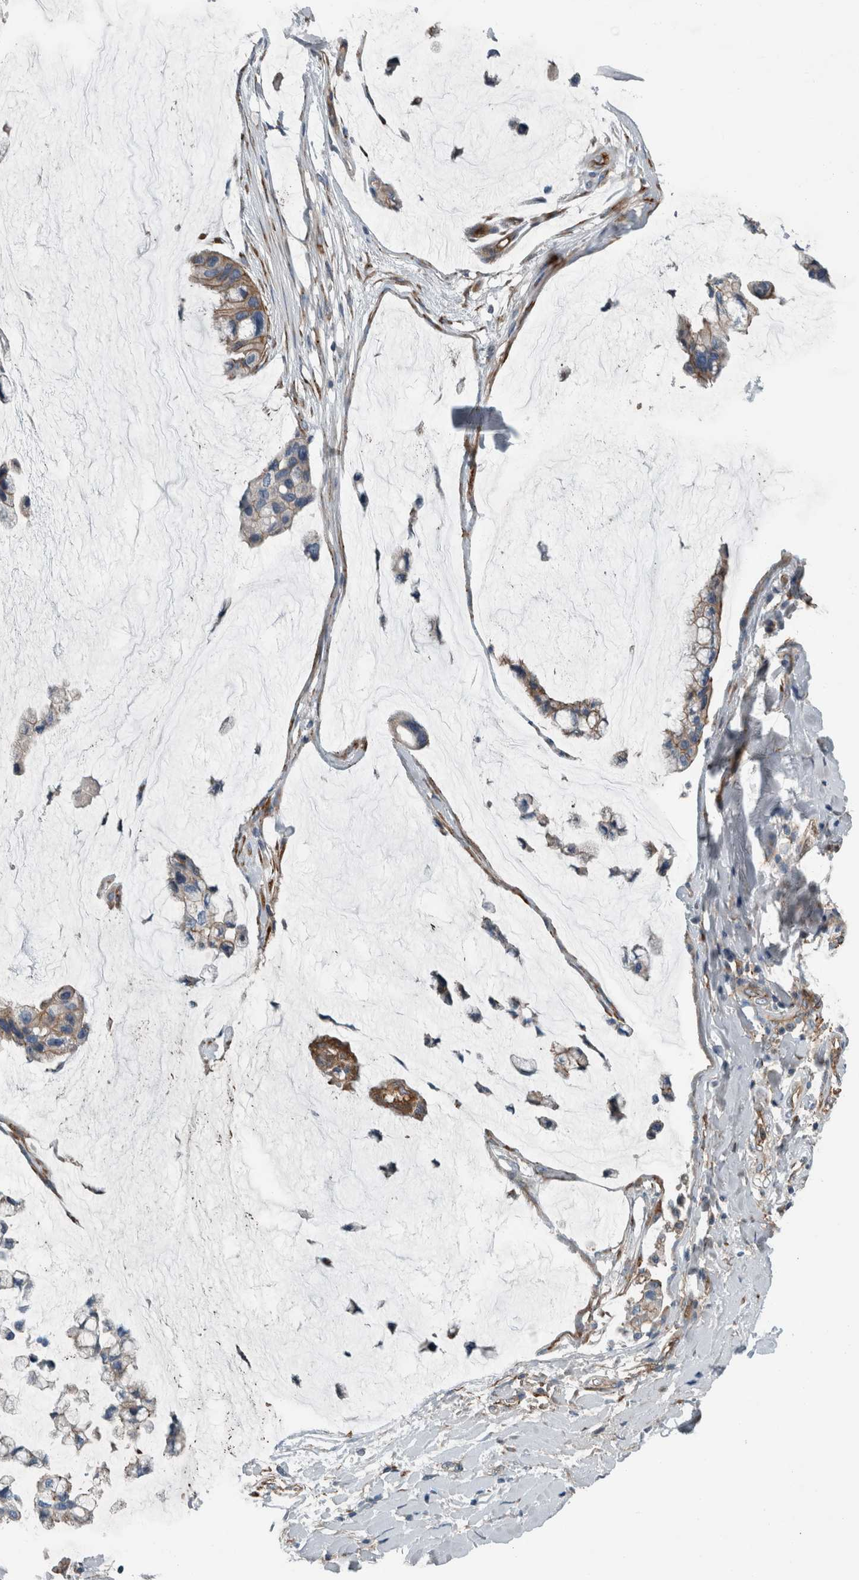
{"staining": {"intensity": "moderate", "quantity": "25%-75%", "location": "cytoplasmic/membranous"}, "tissue": "ovarian cancer", "cell_type": "Tumor cells", "image_type": "cancer", "snomed": [{"axis": "morphology", "description": "Cystadenocarcinoma, mucinous, NOS"}, {"axis": "topography", "description": "Ovary"}], "caption": "An image of human ovarian cancer (mucinous cystadenocarcinoma) stained for a protein shows moderate cytoplasmic/membranous brown staining in tumor cells.", "gene": "GLT8D2", "patient": {"sex": "female", "age": 39}}